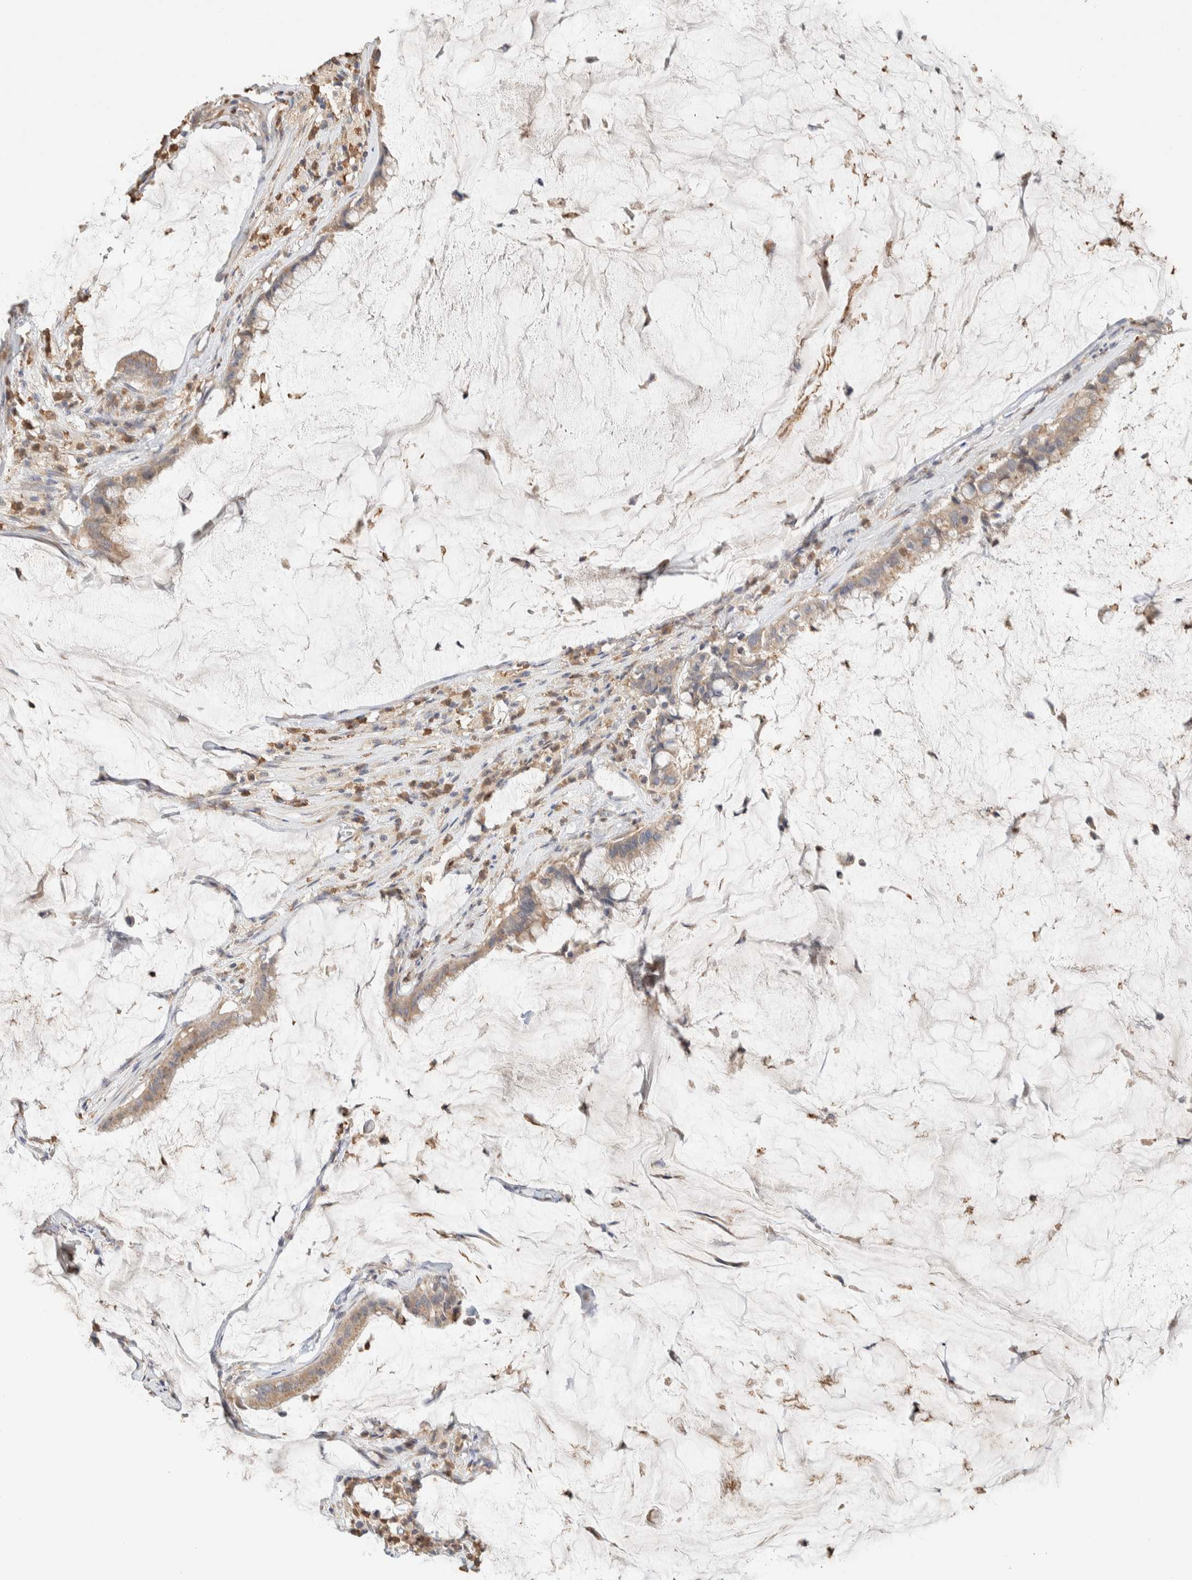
{"staining": {"intensity": "weak", "quantity": ">75%", "location": "cytoplasmic/membranous"}, "tissue": "pancreatic cancer", "cell_type": "Tumor cells", "image_type": "cancer", "snomed": [{"axis": "morphology", "description": "Adenocarcinoma, NOS"}, {"axis": "topography", "description": "Pancreas"}], "caption": "Immunohistochemical staining of human pancreatic cancer shows weak cytoplasmic/membranous protein staining in approximately >75% of tumor cells.", "gene": "TTC3", "patient": {"sex": "male", "age": 41}}